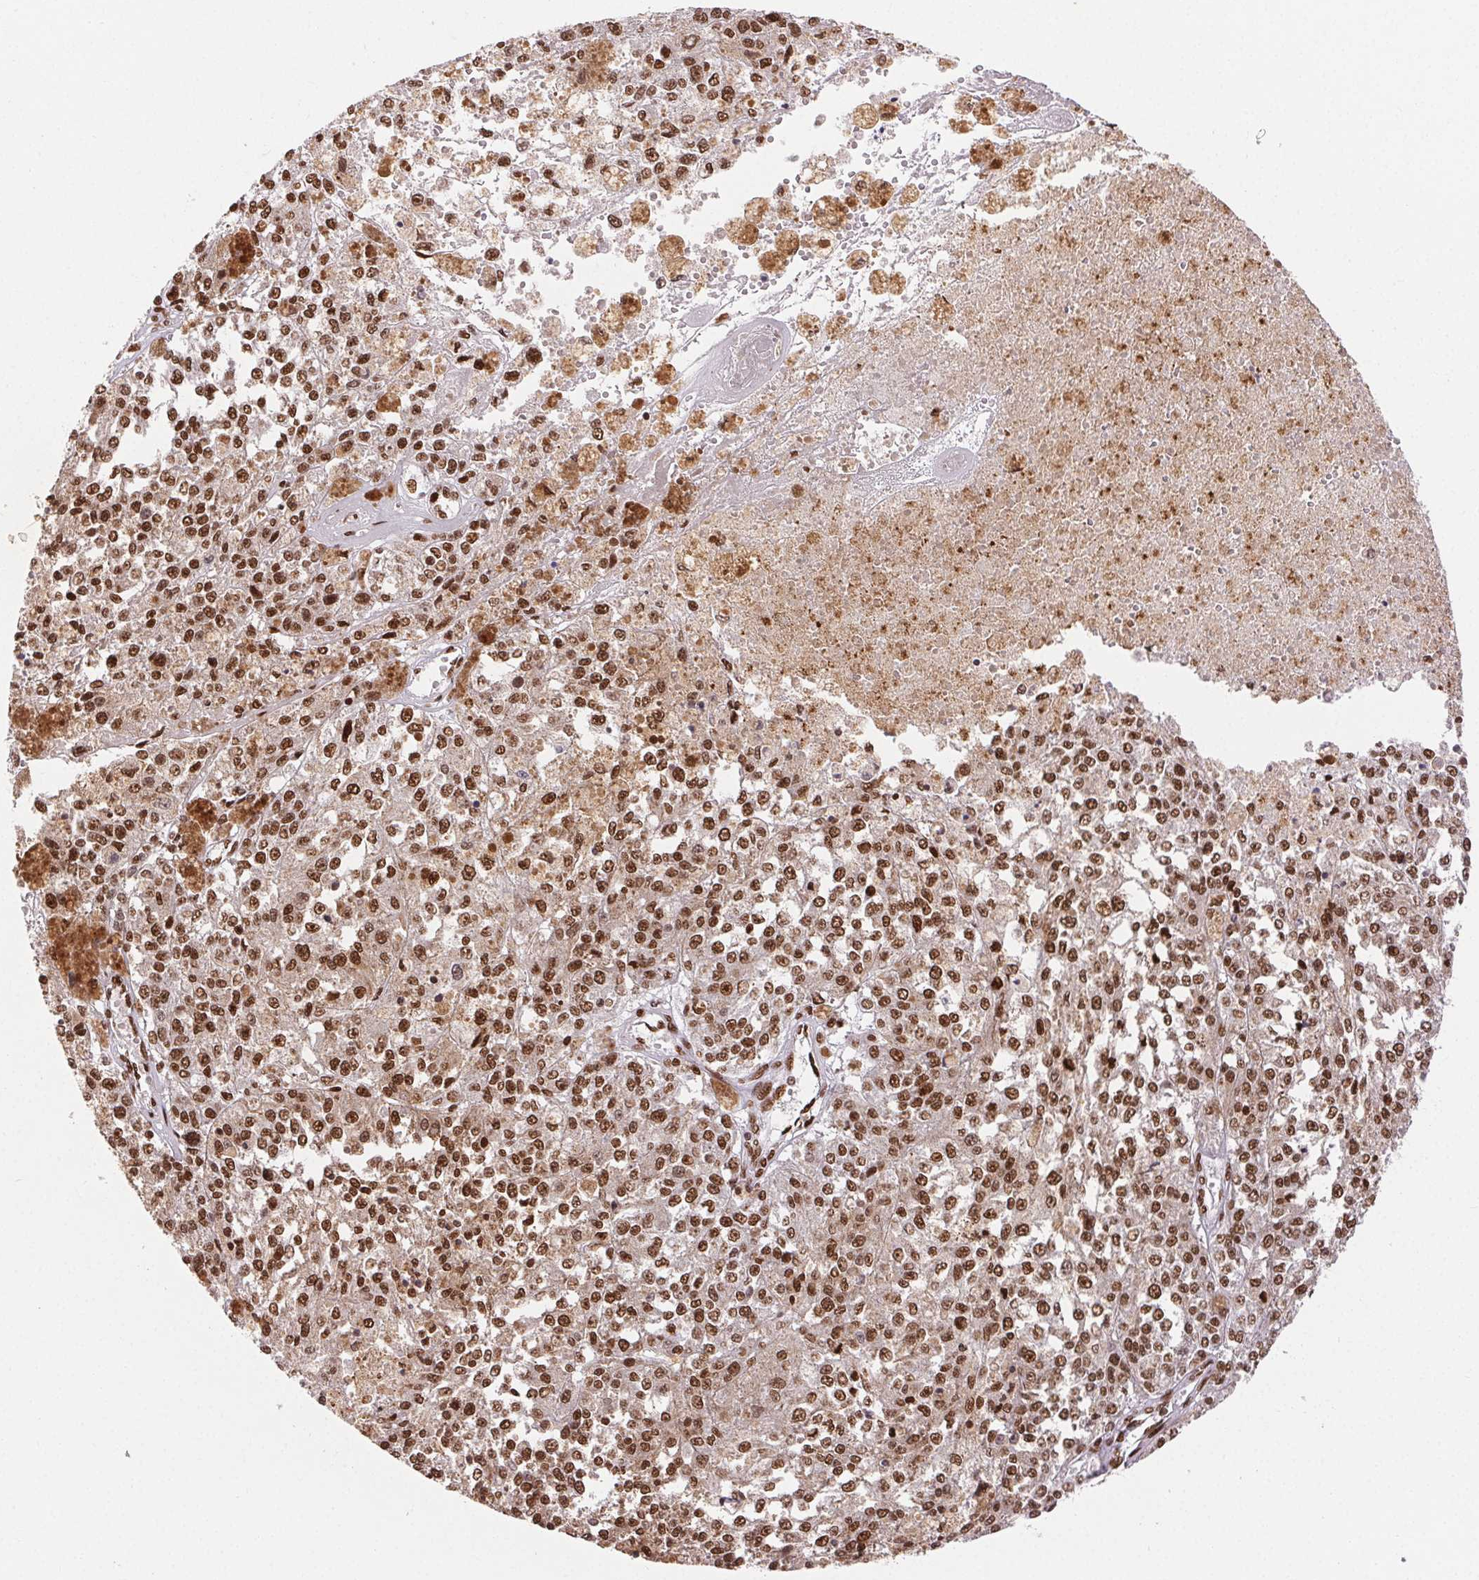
{"staining": {"intensity": "moderate", "quantity": ">75%", "location": "nuclear"}, "tissue": "melanoma", "cell_type": "Tumor cells", "image_type": "cancer", "snomed": [{"axis": "morphology", "description": "Malignant melanoma, Metastatic site"}, {"axis": "topography", "description": "Lymph node"}], "caption": "Moderate nuclear expression is appreciated in approximately >75% of tumor cells in melanoma.", "gene": "ZNF80", "patient": {"sex": "female", "age": 64}}